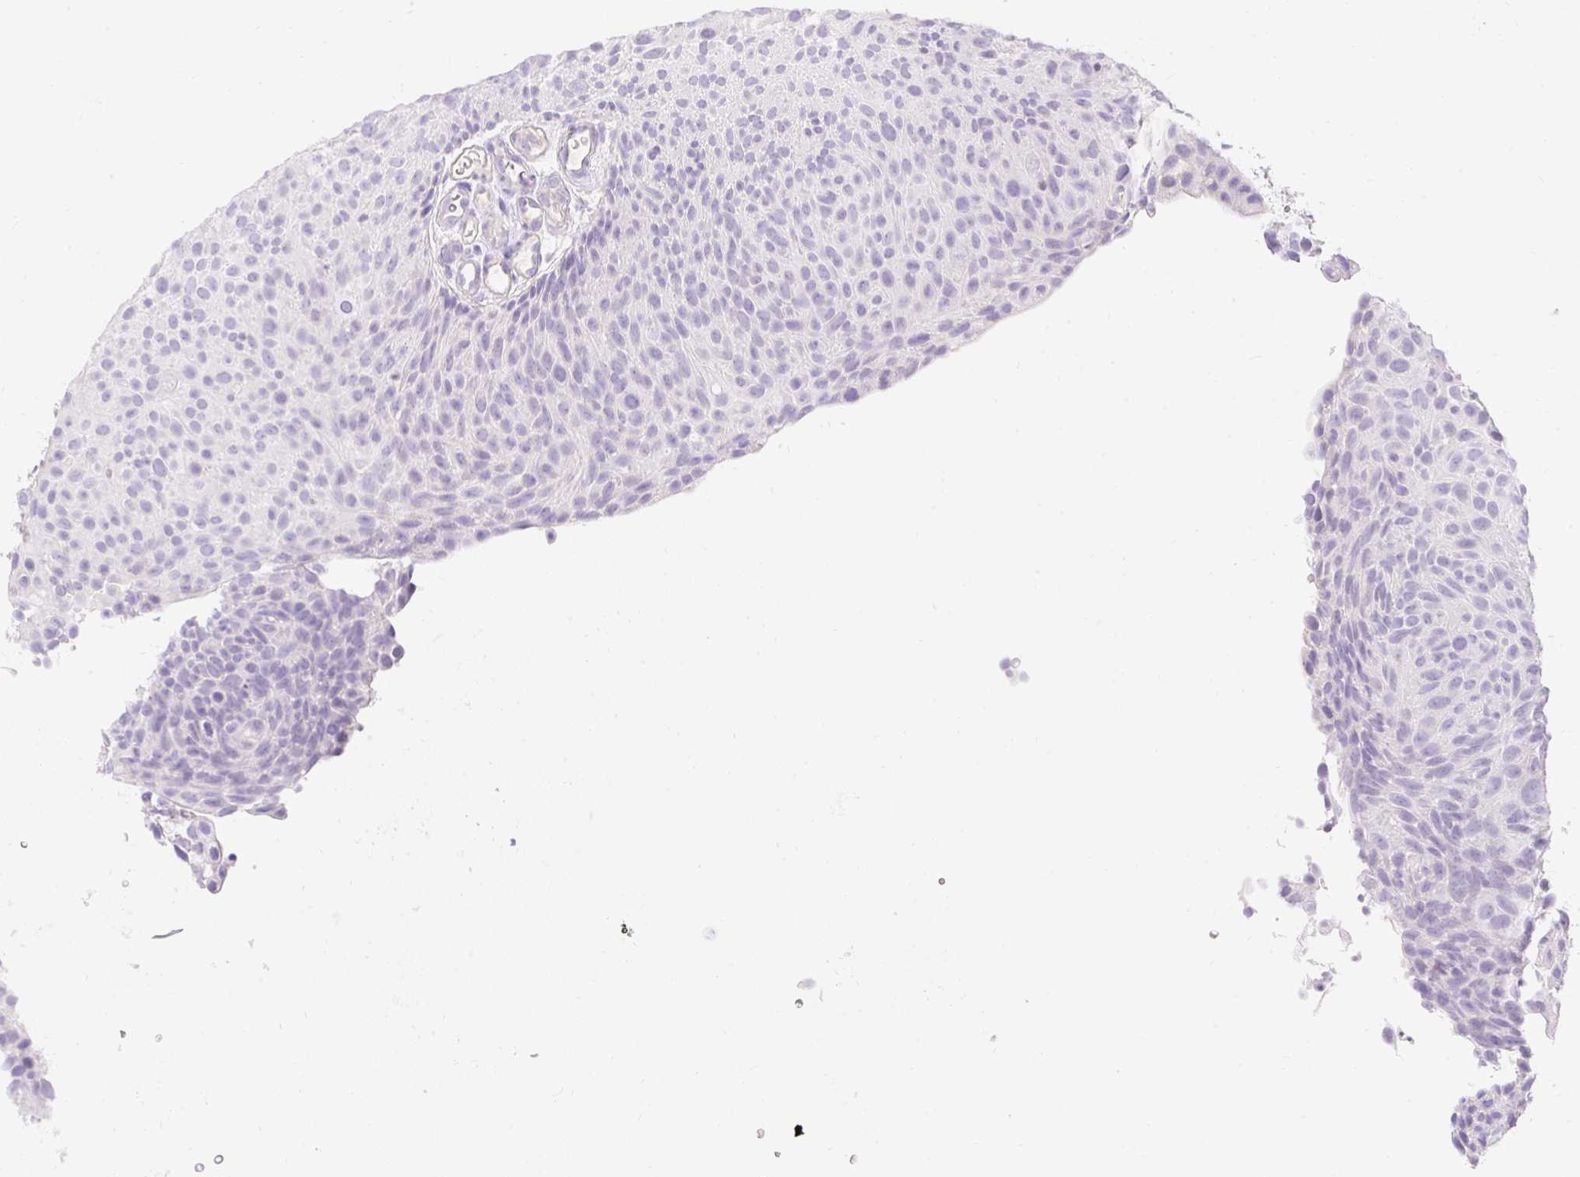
{"staining": {"intensity": "negative", "quantity": "none", "location": "none"}, "tissue": "urothelial cancer", "cell_type": "Tumor cells", "image_type": "cancer", "snomed": [{"axis": "morphology", "description": "Urothelial carcinoma, Low grade"}, {"axis": "topography", "description": "Urinary bladder"}], "caption": "Protein analysis of urothelial cancer displays no significant expression in tumor cells.", "gene": "TMEM150C", "patient": {"sex": "male", "age": 78}}